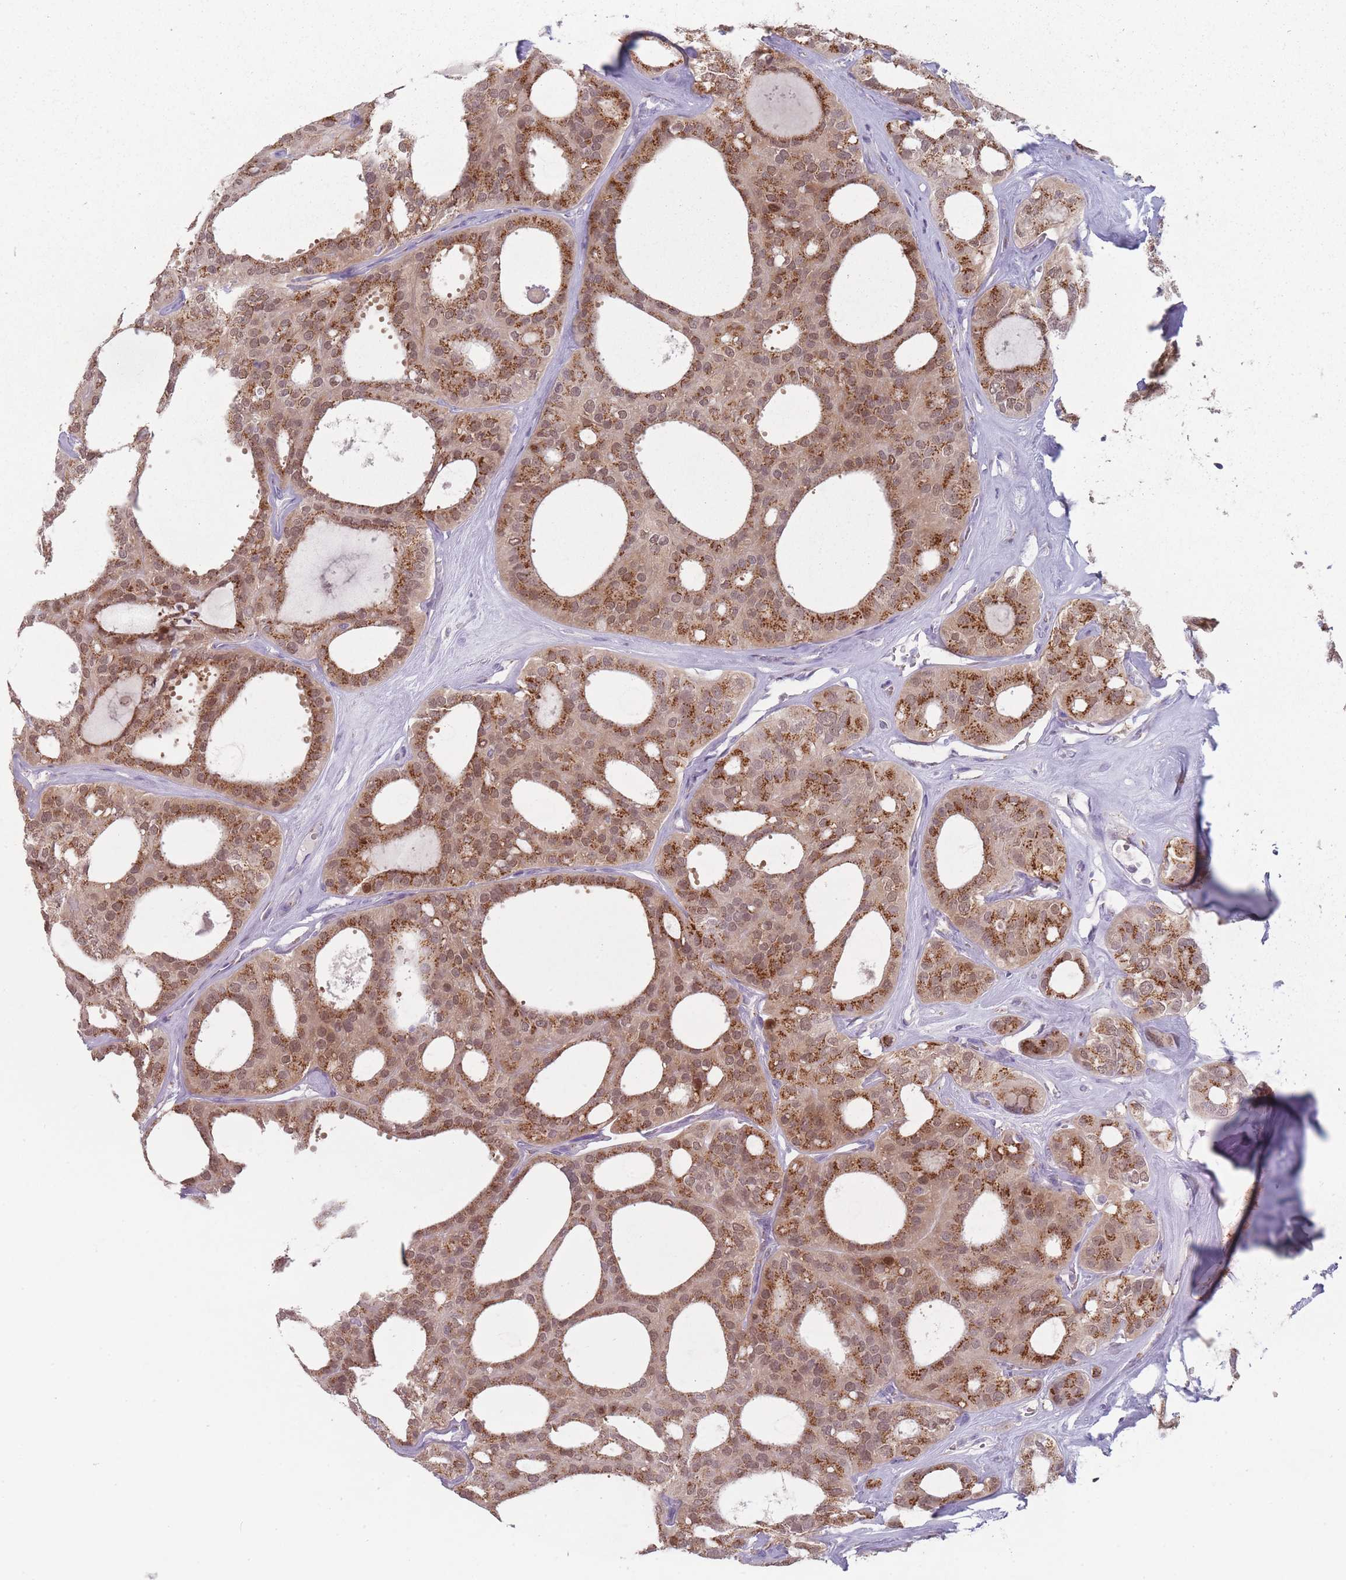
{"staining": {"intensity": "moderate", "quantity": ">75%", "location": "cytoplasmic/membranous,nuclear"}, "tissue": "thyroid cancer", "cell_type": "Tumor cells", "image_type": "cancer", "snomed": [{"axis": "morphology", "description": "Follicular adenoma carcinoma, NOS"}, {"axis": "topography", "description": "Thyroid gland"}], "caption": "Thyroid follicular adenoma carcinoma stained with IHC reveals moderate cytoplasmic/membranous and nuclear positivity in about >75% of tumor cells.", "gene": "MAN1B1", "patient": {"sex": "male", "age": 75}}